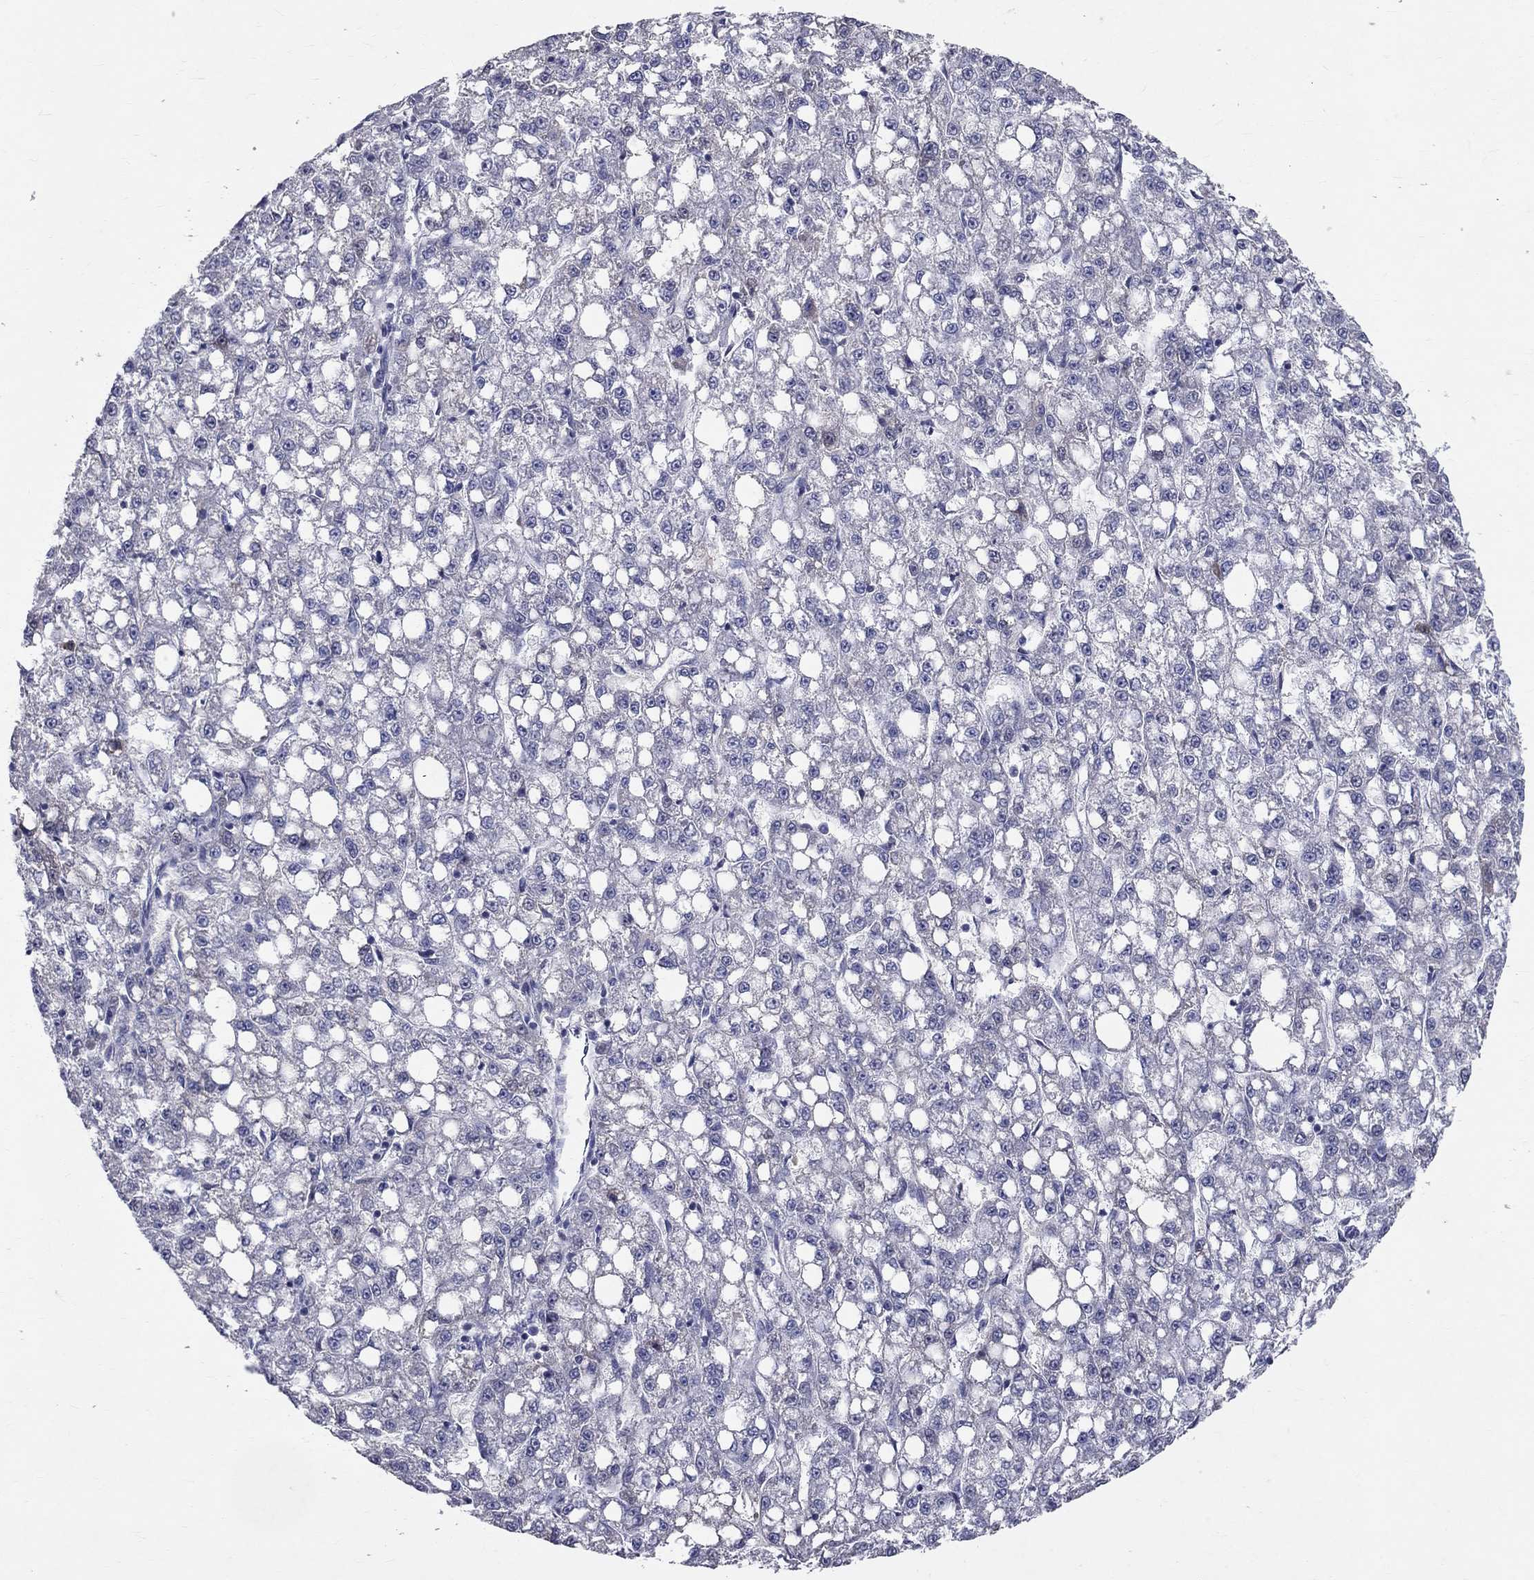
{"staining": {"intensity": "negative", "quantity": "none", "location": "none"}, "tissue": "liver cancer", "cell_type": "Tumor cells", "image_type": "cancer", "snomed": [{"axis": "morphology", "description": "Carcinoma, Hepatocellular, NOS"}, {"axis": "topography", "description": "Liver"}], "caption": "The immunohistochemistry photomicrograph has no significant expression in tumor cells of hepatocellular carcinoma (liver) tissue.", "gene": "SLC4A10", "patient": {"sex": "female", "age": 65}}